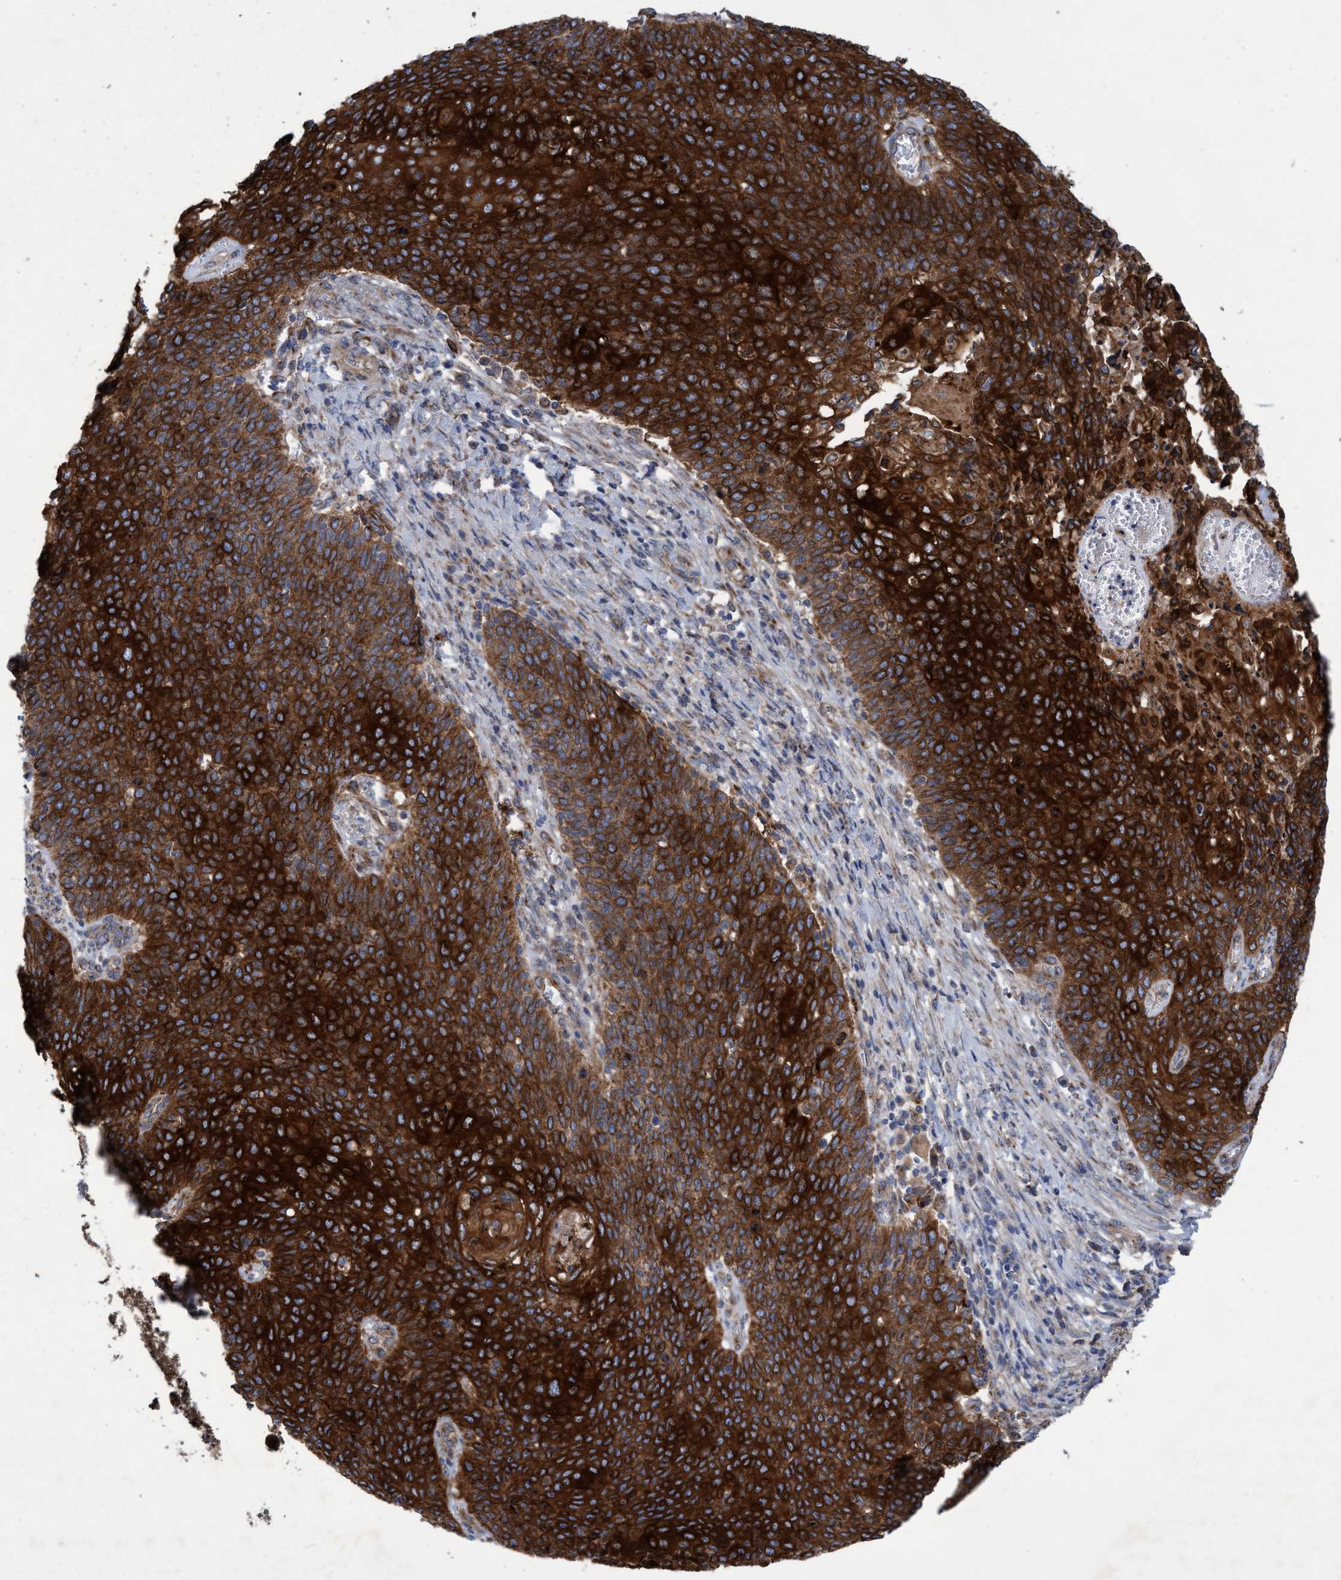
{"staining": {"intensity": "strong", "quantity": ">75%", "location": "cytoplasmic/membranous"}, "tissue": "cervical cancer", "cell_type": "Tumor cells", "image_type": "cancer", "snomed": [{"axis": "morphology", "description": "Squamous cell carcinoma, NOS"}, {"axis": "topography", "description": "Cervix"}], "caption": "Squamous cell carcinoma (cervical) stained with a protein marker shows strong staining in tumor cells.", "gene": "BICD2", "patient": {"sex": "female", "age": 39}}